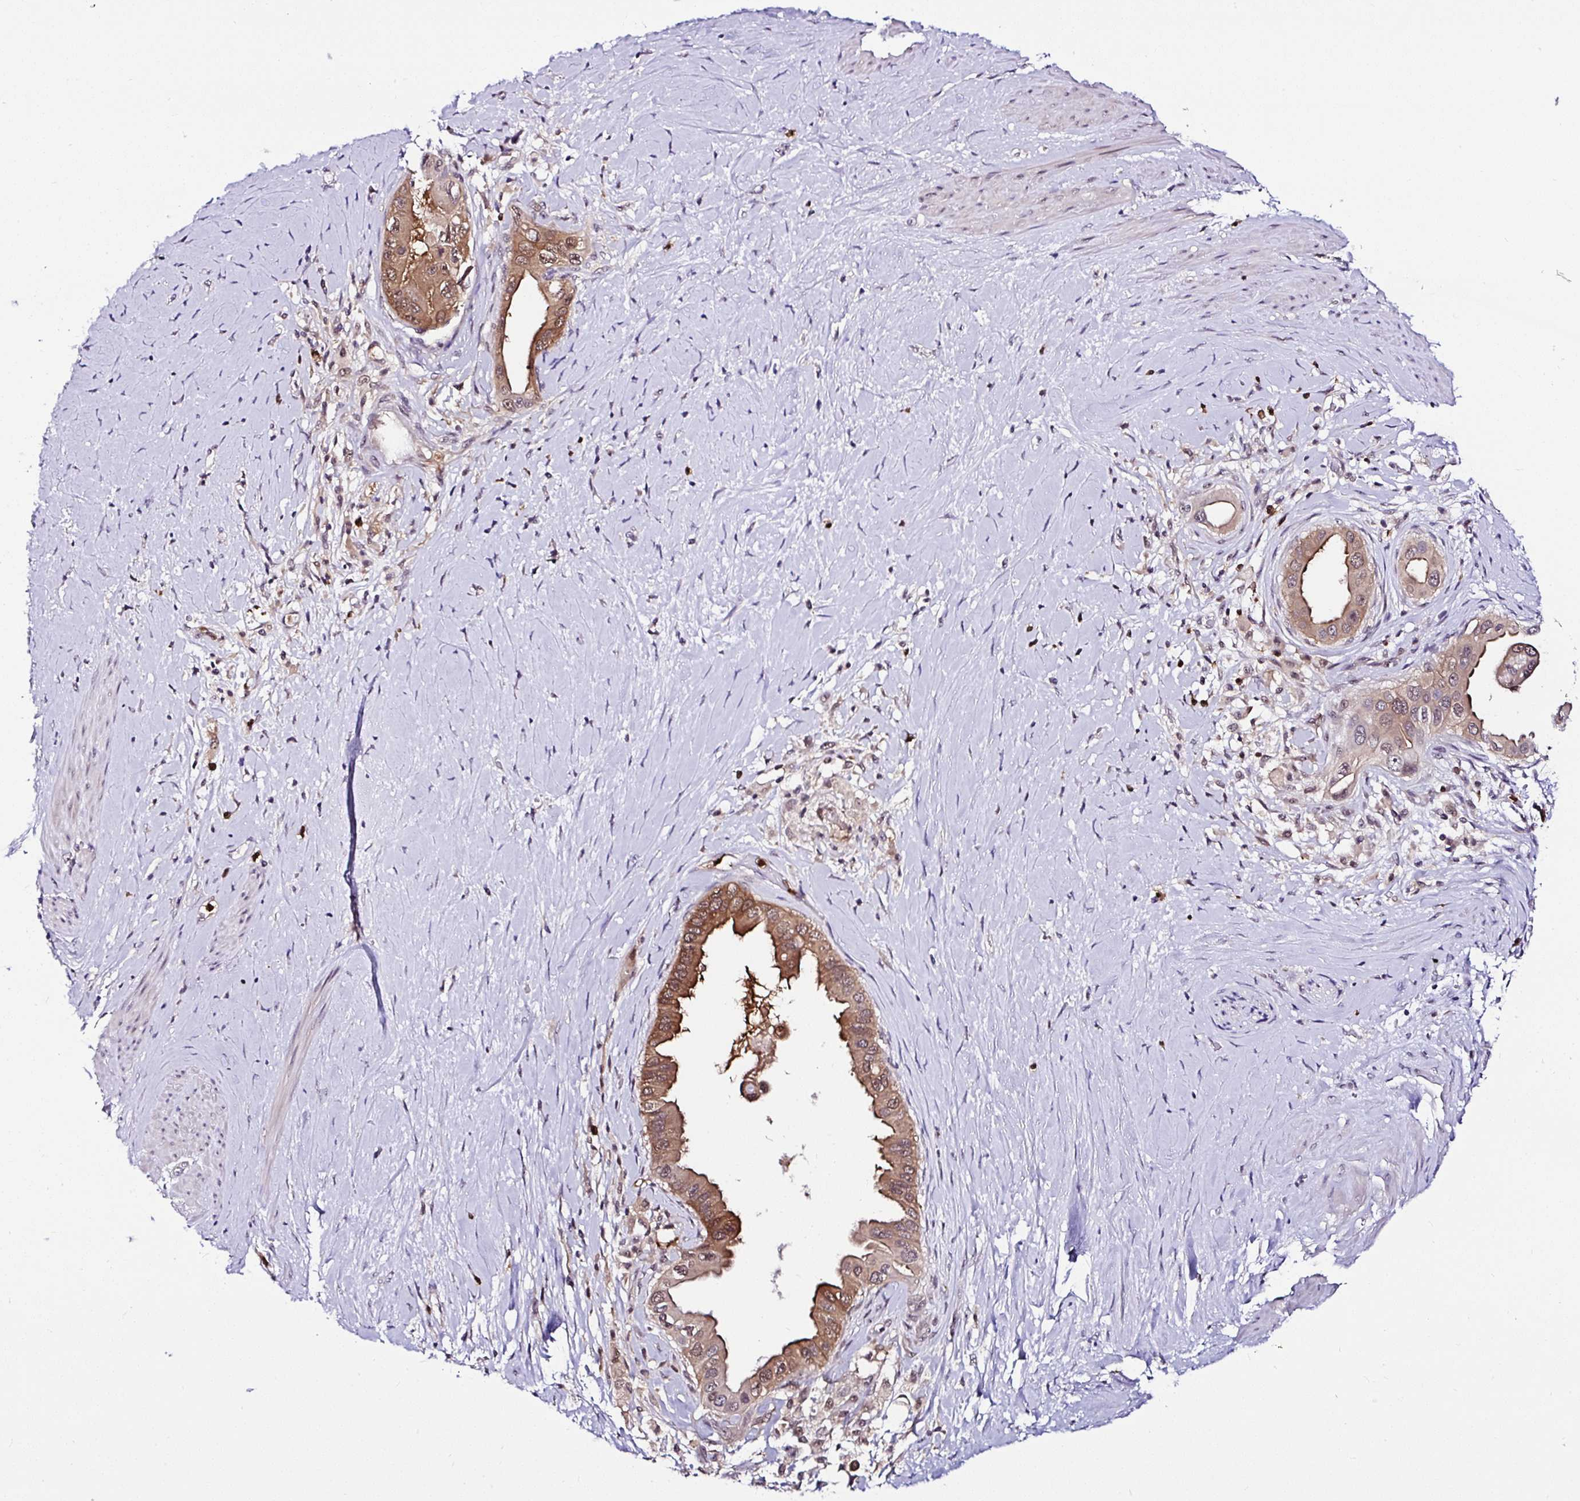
{"staining": {"intensity": "moderate", "quantity": ">75%", "location": "cytoplasmic/membranous,nuclear"}, "tissue": "pancreatic cancer", "cell_type": "Tumor cells", "image_type": "cancer", "snomed": [{"axis": "morphology", "description": "Adenocarcinoma, NOS"}, {"axis": "topography", "description": "Pancreas"}], "caption": "Pancreatic cancer (adenocarcinoma) tissue reveals moderate cytoplasmic/membranous and nuclear positivity in about >75% of tumor cells, visualized by immunohistochemistry.", "gene": "PIN4", "patient": {"sex": "female", "age": 56}}